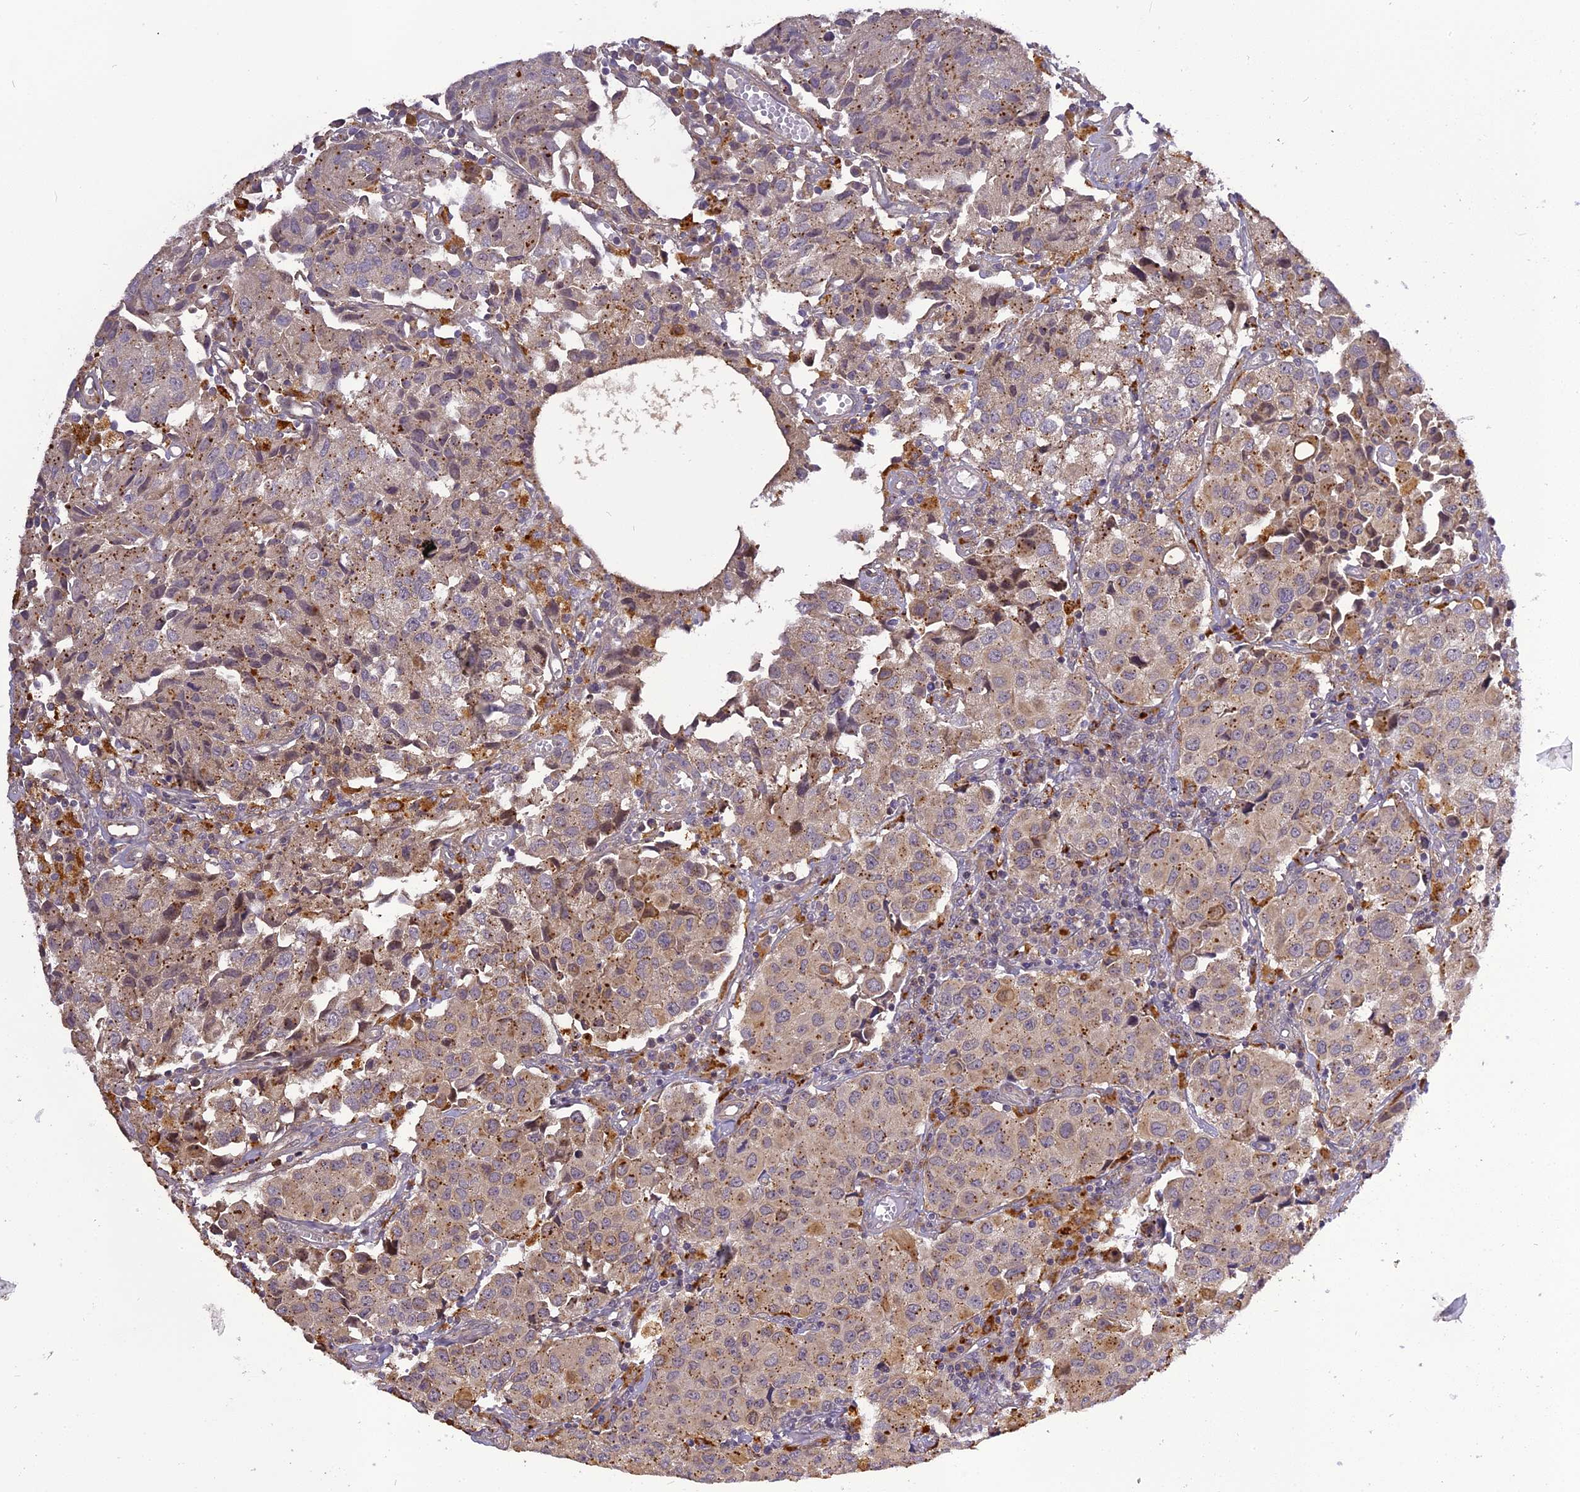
{"staining": {"intensity": "weak", "quantity": "25%-75%", "location": "cytoplasmic/membranous"}, "tissue": "urothelial cancer", "cell_type": "Tumor cells", "image_type": "cancer", "snomed": [{"axis": "morphology", "description": "Urothelial carcinoma, High grade"}, {"axis": "topography", "description": "Urinary bladder"}], "caption": "IHC micrograph of neoplastic tissue: human high-grade urothelial carcinoma stained using immunohistochemistry (IHC) shows low levels of weak protein expression localized specifically in the cytoplasmic/membranous of tumor cells, appearing as a cytoplasmic/membranous brown color.", "gene": "FNIP2", "patient": {"sex": "female", "age": 75}}